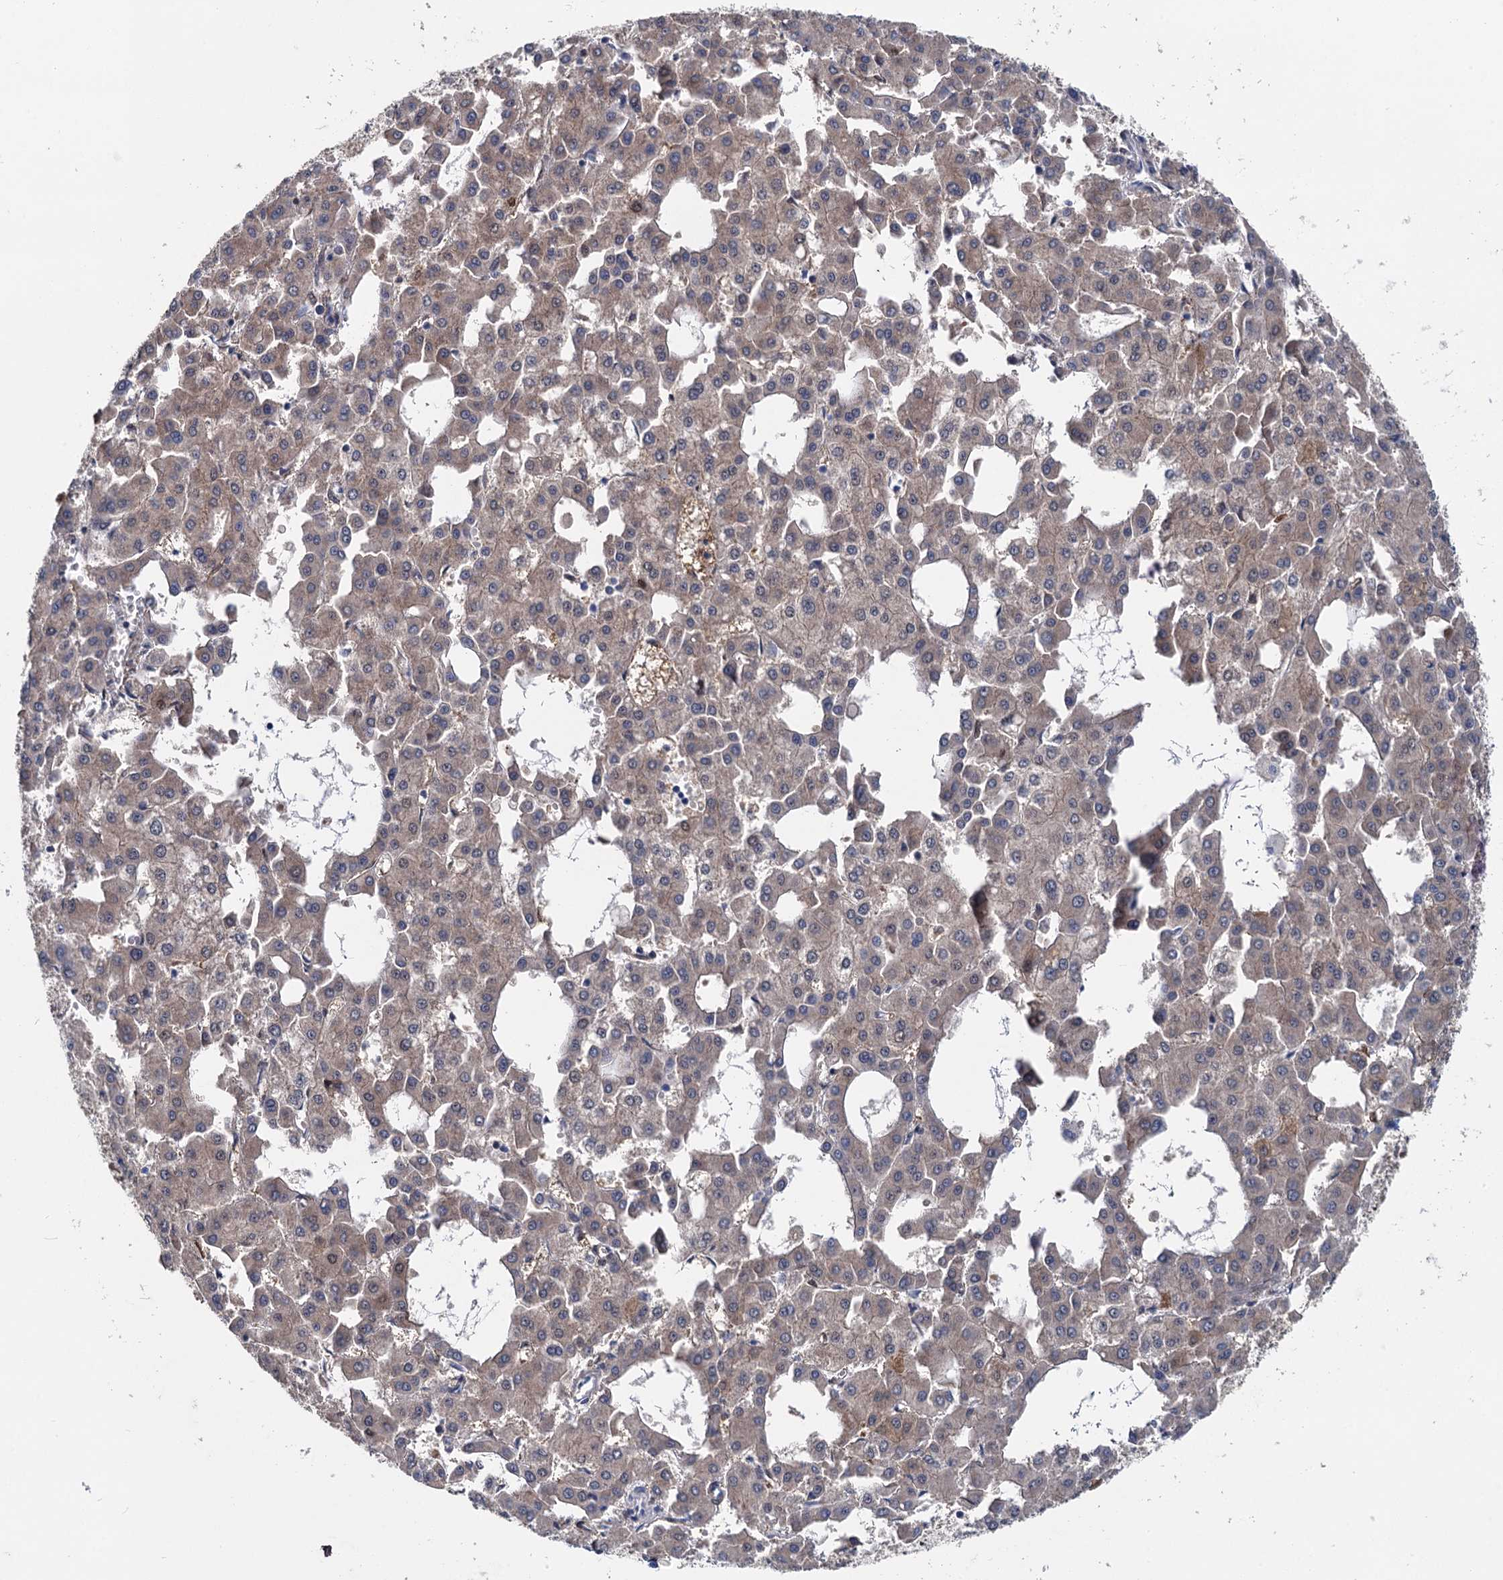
{"staining": {"intensity": "moderate", "quantity": ">75%", "location": "cytoplasmic/membranous"}, "tissue": "liver cancer", "cell_type": "Tumor cells", "image_type": "cancer", "snomed": [{"axis": "morphology", "description": "Carcinoma, Hepatocellular, NOS"}, {"axis": "topography", "description": "Liver"}], "caption": "Brown immunohistochemical staining in human liver hepatocellular carcinoma reveals moderate cytoplasmic/membranous staining in approximately >75% of tumor cells.", "gene": "GSTM3", "patient": {"sex": "male", "age": 47}}